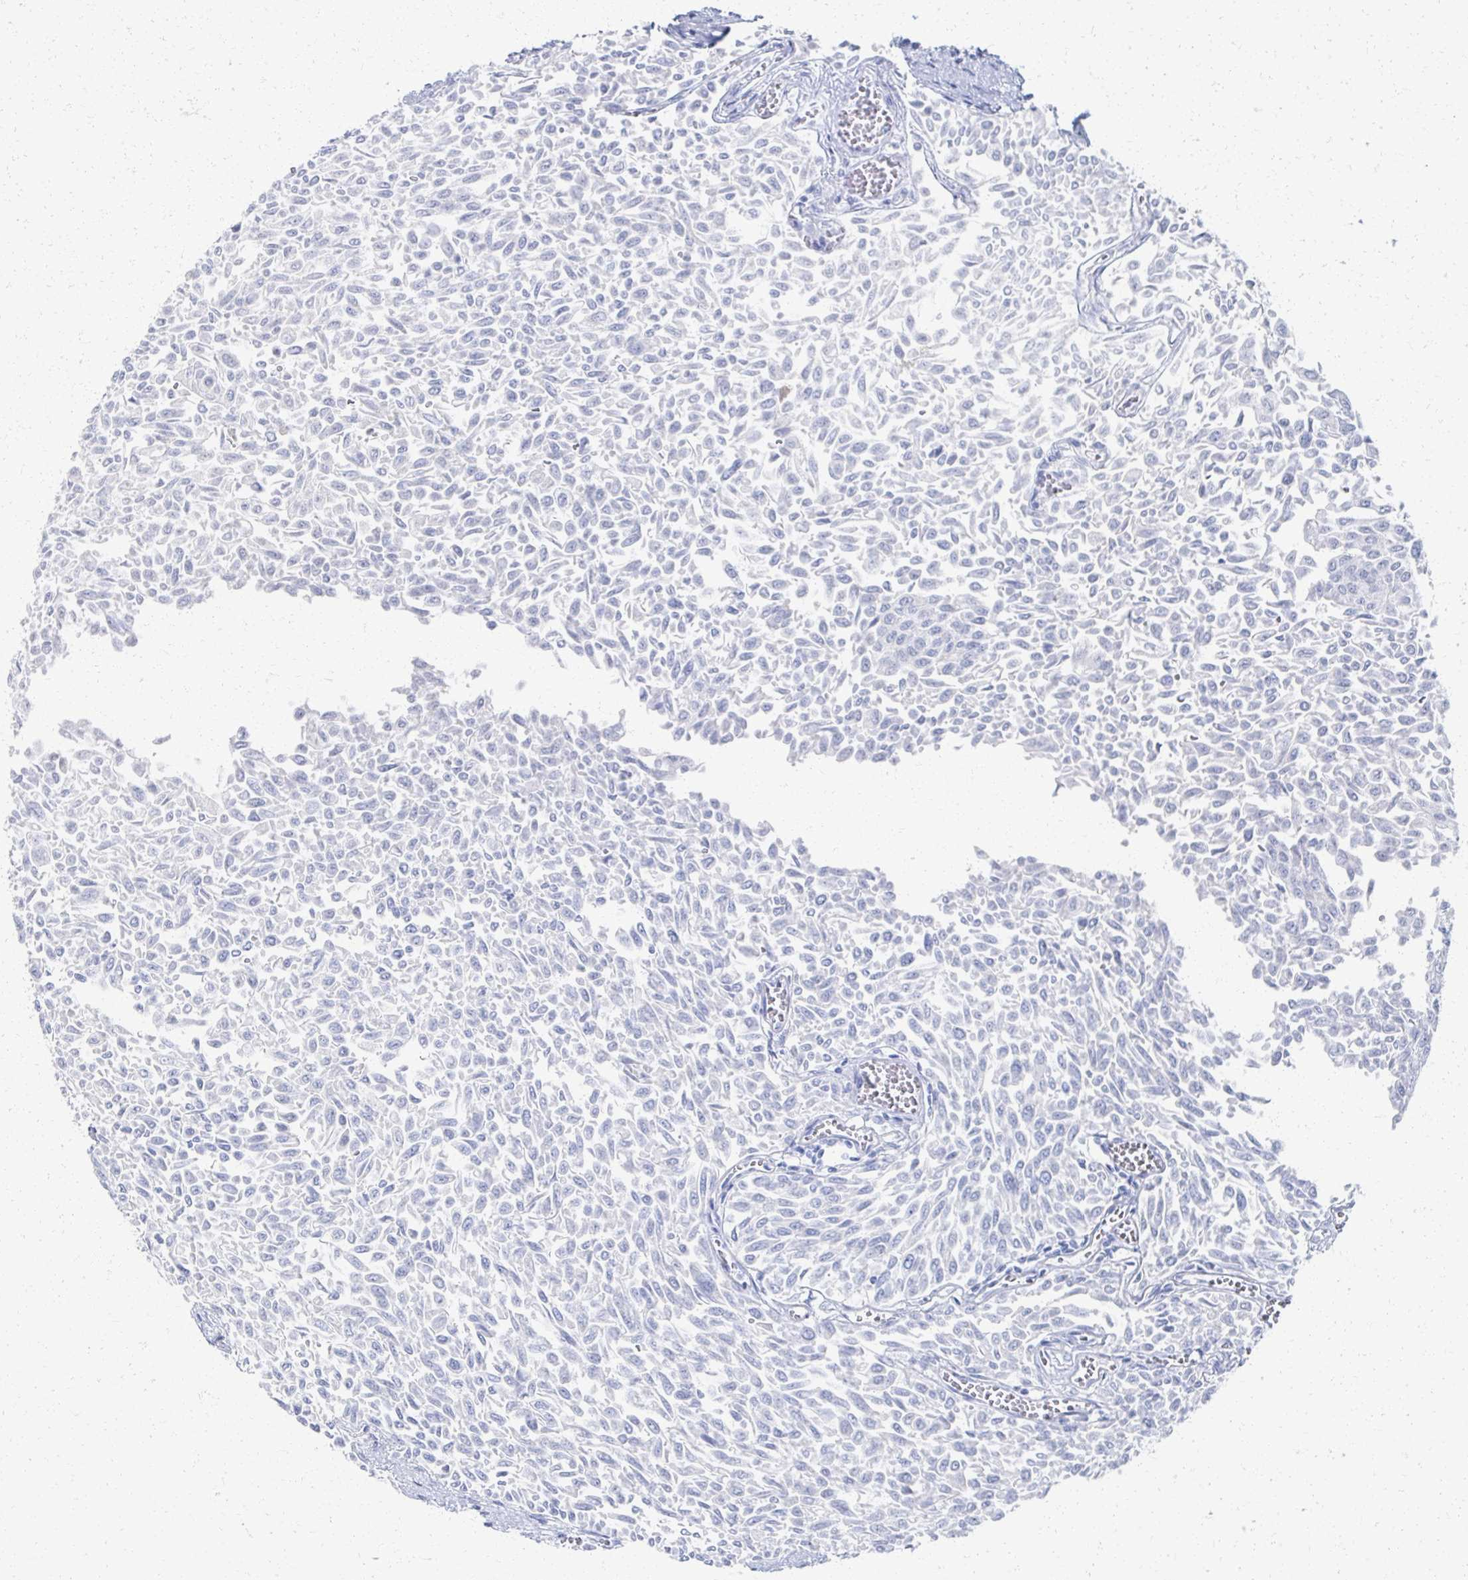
{"staining": {"intensity": "negative", "quantity": "none", "location": "none"}, "tissue": "urothelial cancer", "cell_type": "Tumor cells", "image_type": "cancer", "snomed": [{"axis": "morphology", "description": "Urothelial carcinoma, NOS"}, {"axis": "topography", "description": "Urinary bladder"}], "caption": "Urothelial cancer was stained to show a protein in brown. There is no significant expression in tumor cells. The staining was performed using DAB (3,3'-diaminobenzidine) to visualize the protein expression in brown, while the nuclei were stained in blue with hematoxylin (Magnification: 20x).", "gene": "PRR20A", "patient": {"sex": "male", "age": 59}}